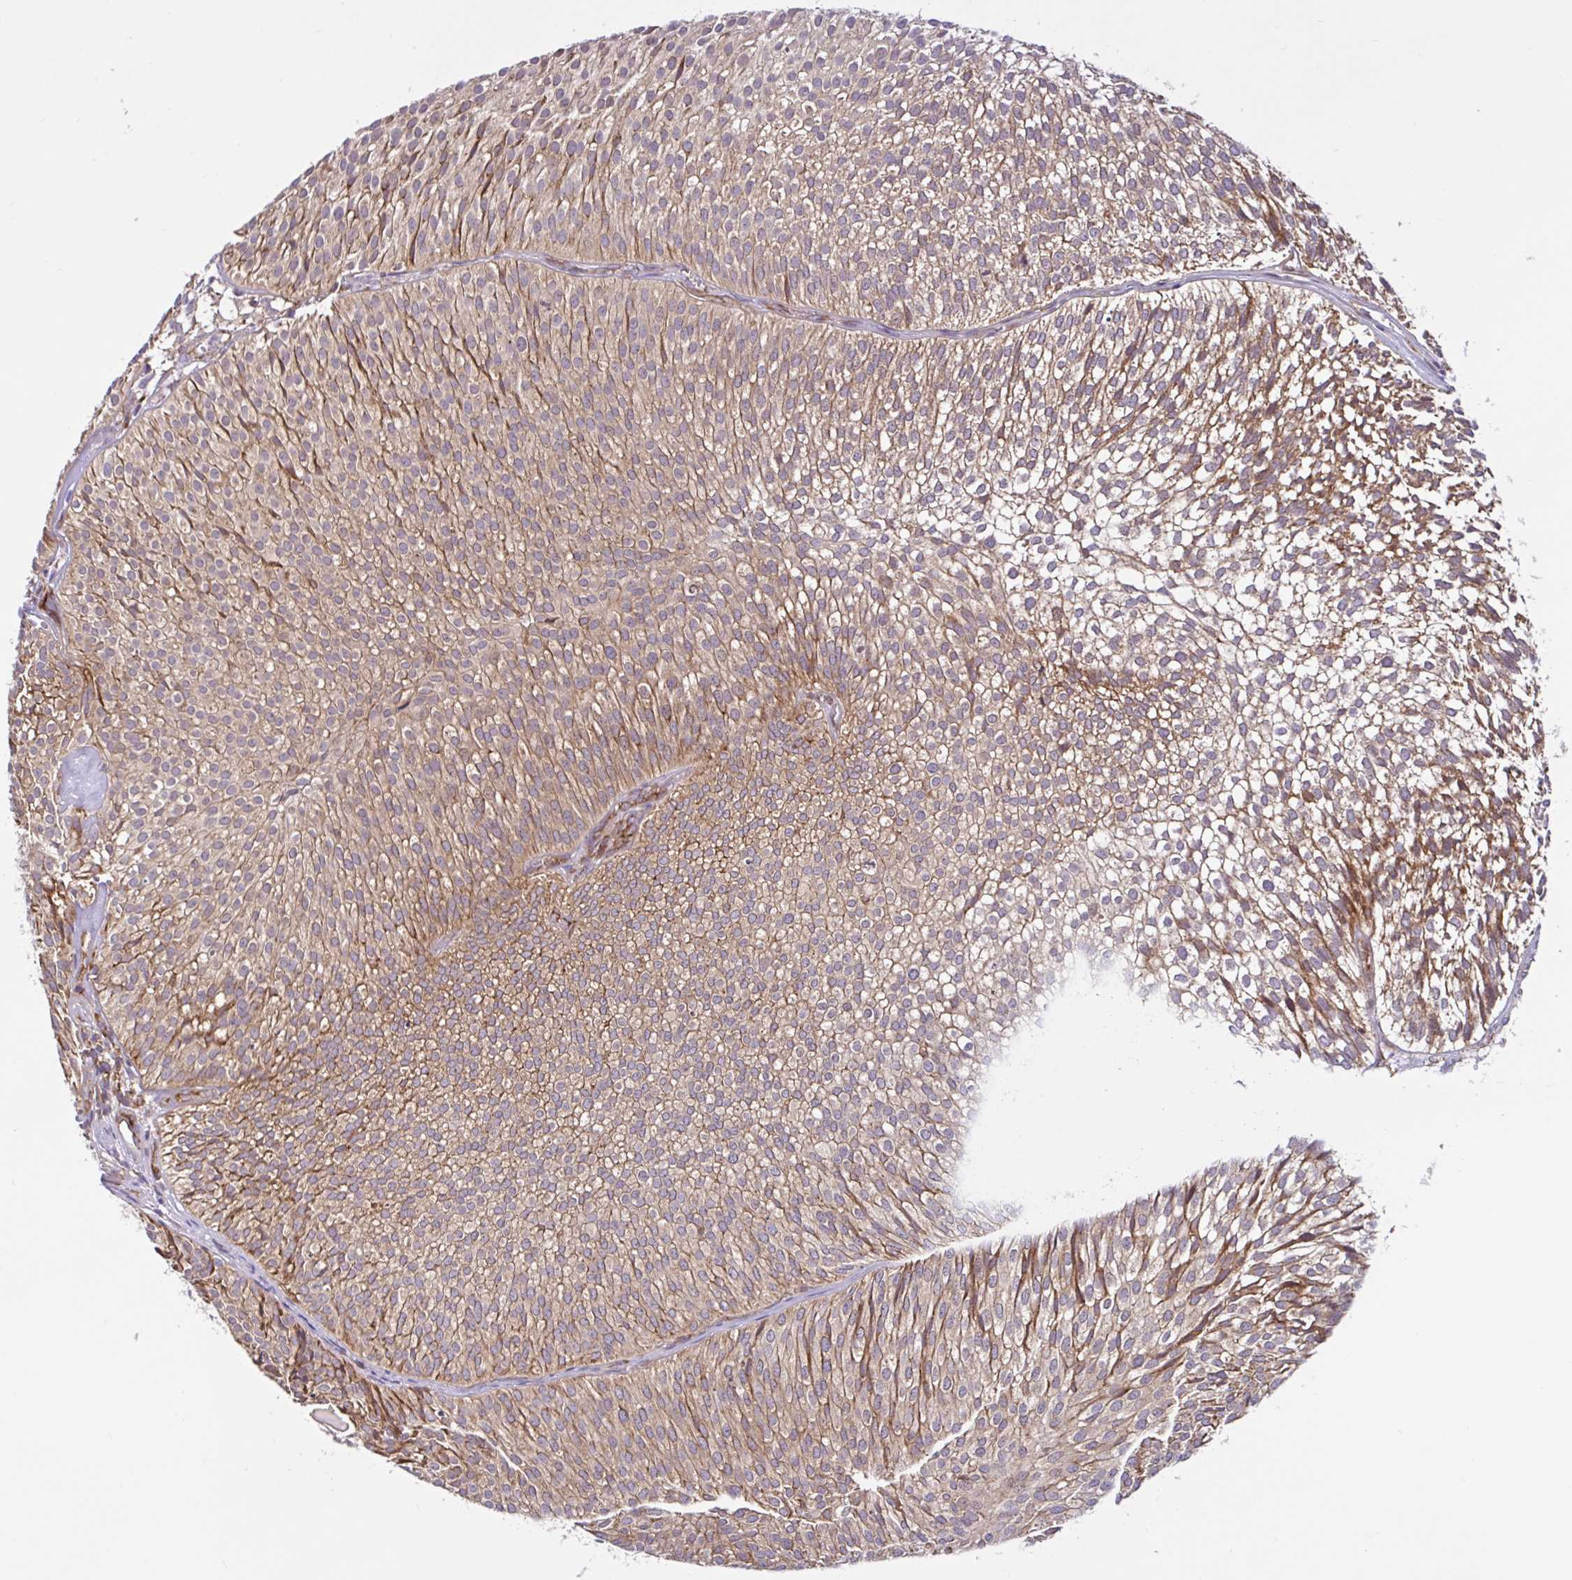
{"staining": {"intensity": "moderate", "quantity": ">75%", "location": "cytoplasmic/membranous"}, "tissue": "urothelial cancer", "cell_type": "Tumor cells", "image_type": "cancer", "snomed": [{"axis": "morphology", "description": "Urothelial carcinoma, Low grade"}, {"axis": "topography", "description": "Urinary bladder"}], "caption": "Human urothelial cancer stained with a brown dye shows moderate cytoplasmic/membranous positive expression in approximately >75% of tumor cells.", "gene": "NTPCR", "patient": {"sex": "male", "age": 91}}